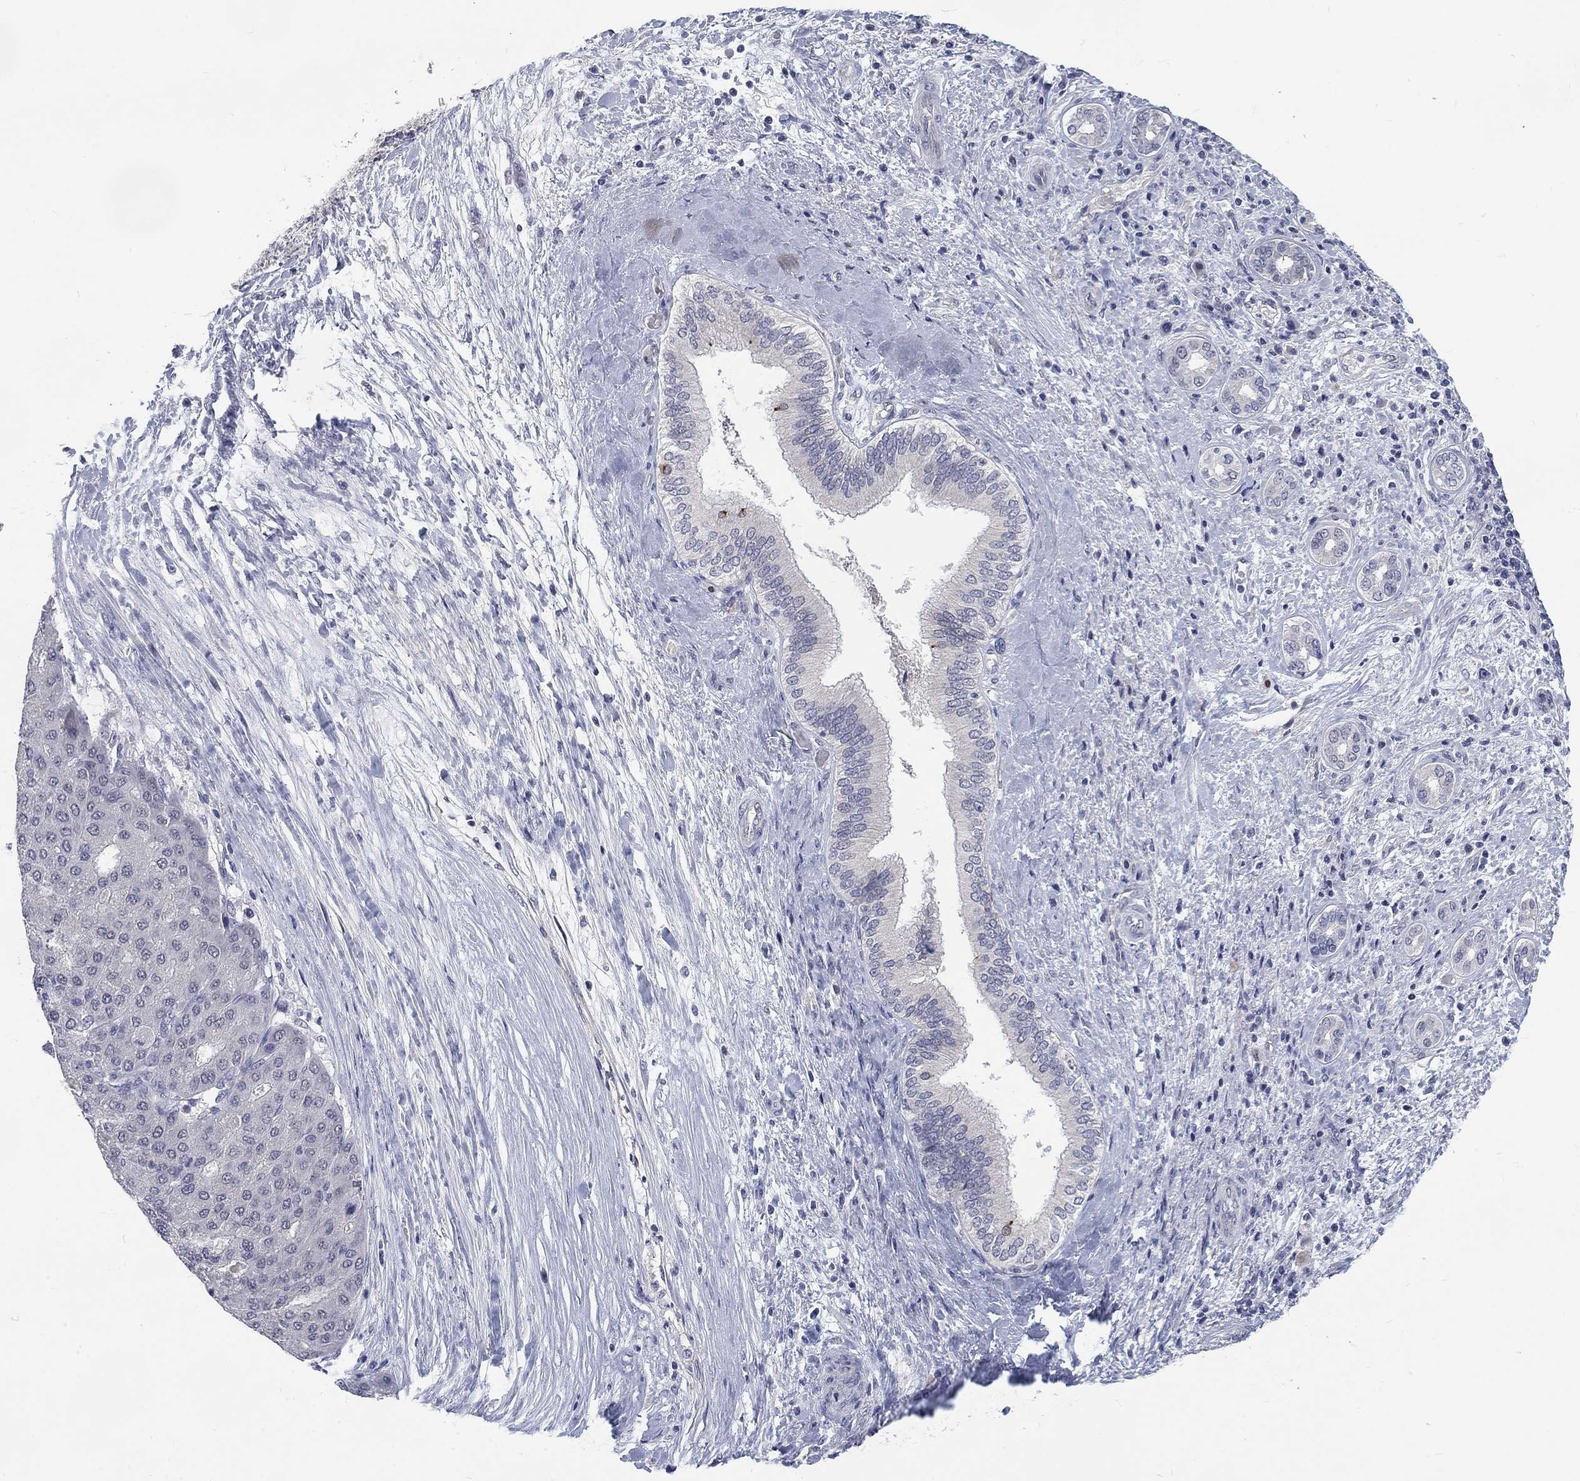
{"staining": {"intensity": "negative", "quantity": "none", "location": "none"}, "tissue": "liver cancer", "cell_type": "Tumor cells", "image_type": "cancer", "snomed": [{"axis": "morphology", "description": "Carcinoma, Hepatocellular, NOS"}, {"axis": "topography", "description": "Liver"}], "caption": "Liver cancer was stained to show a protein in brown. There is no significant expression in tumor cells.", "gene": "PHKA1", "patient": {"sex": "male", "age": 65}}